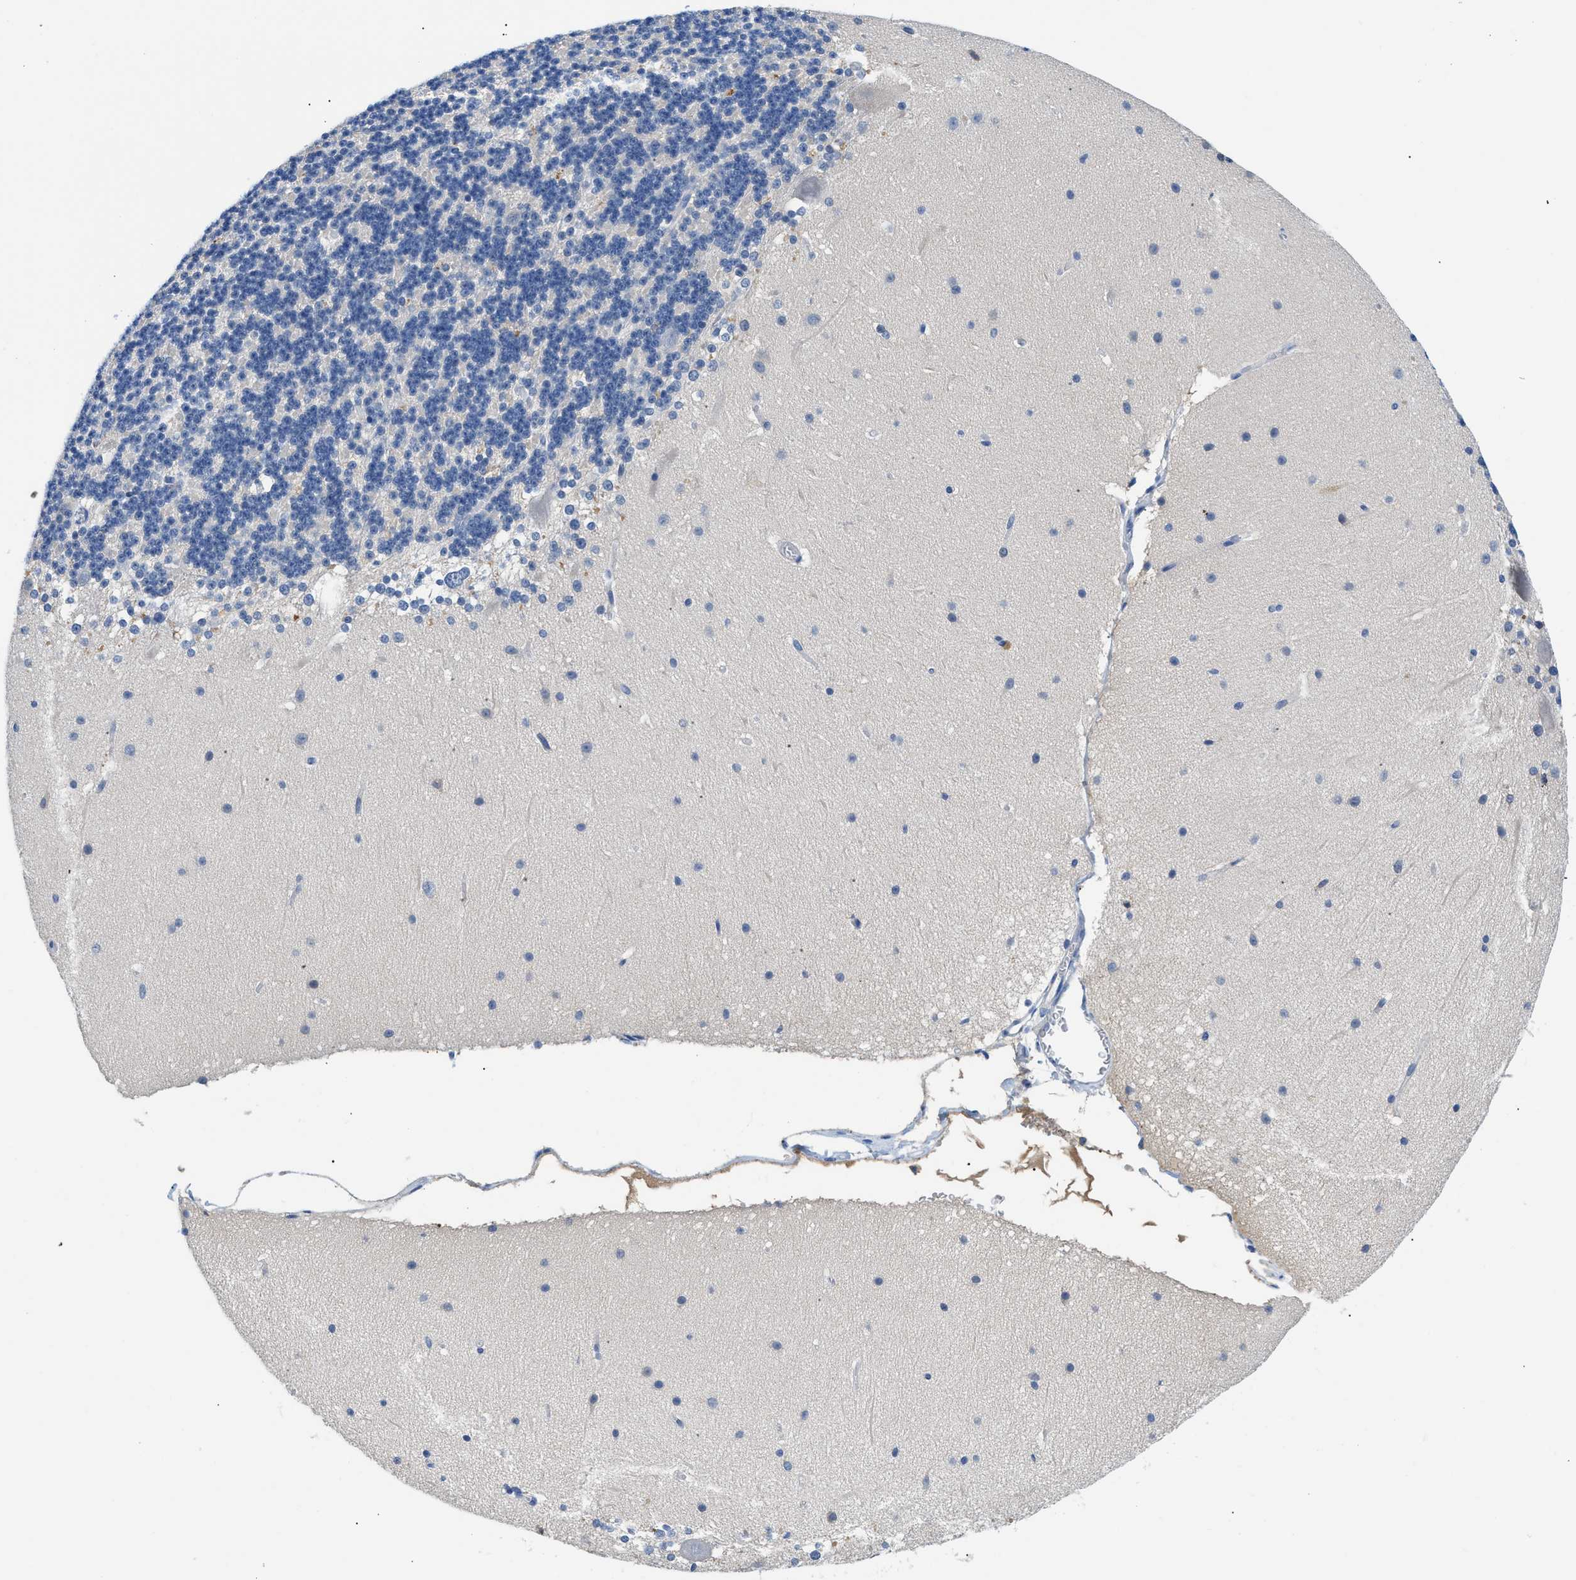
{"staining": {"intensity": "negative", "quantity": "none", "location": "none"}, "tissue": "cerebellum", "cell_type": "Cells in granular layer", "image_type": "normal", "snomed": [{"axis": "morphology", "description": "Normal tissue, NOS"}, {"axis": "topography", "description": "Cerebellum"}], "caption": "Cerebellum stained for a protein using immunohistochemistry (IHC) demonstrates no positivity cells in granular layer.", "gene": "BPGM", "patient": {"sex": "female", "age": 19}}